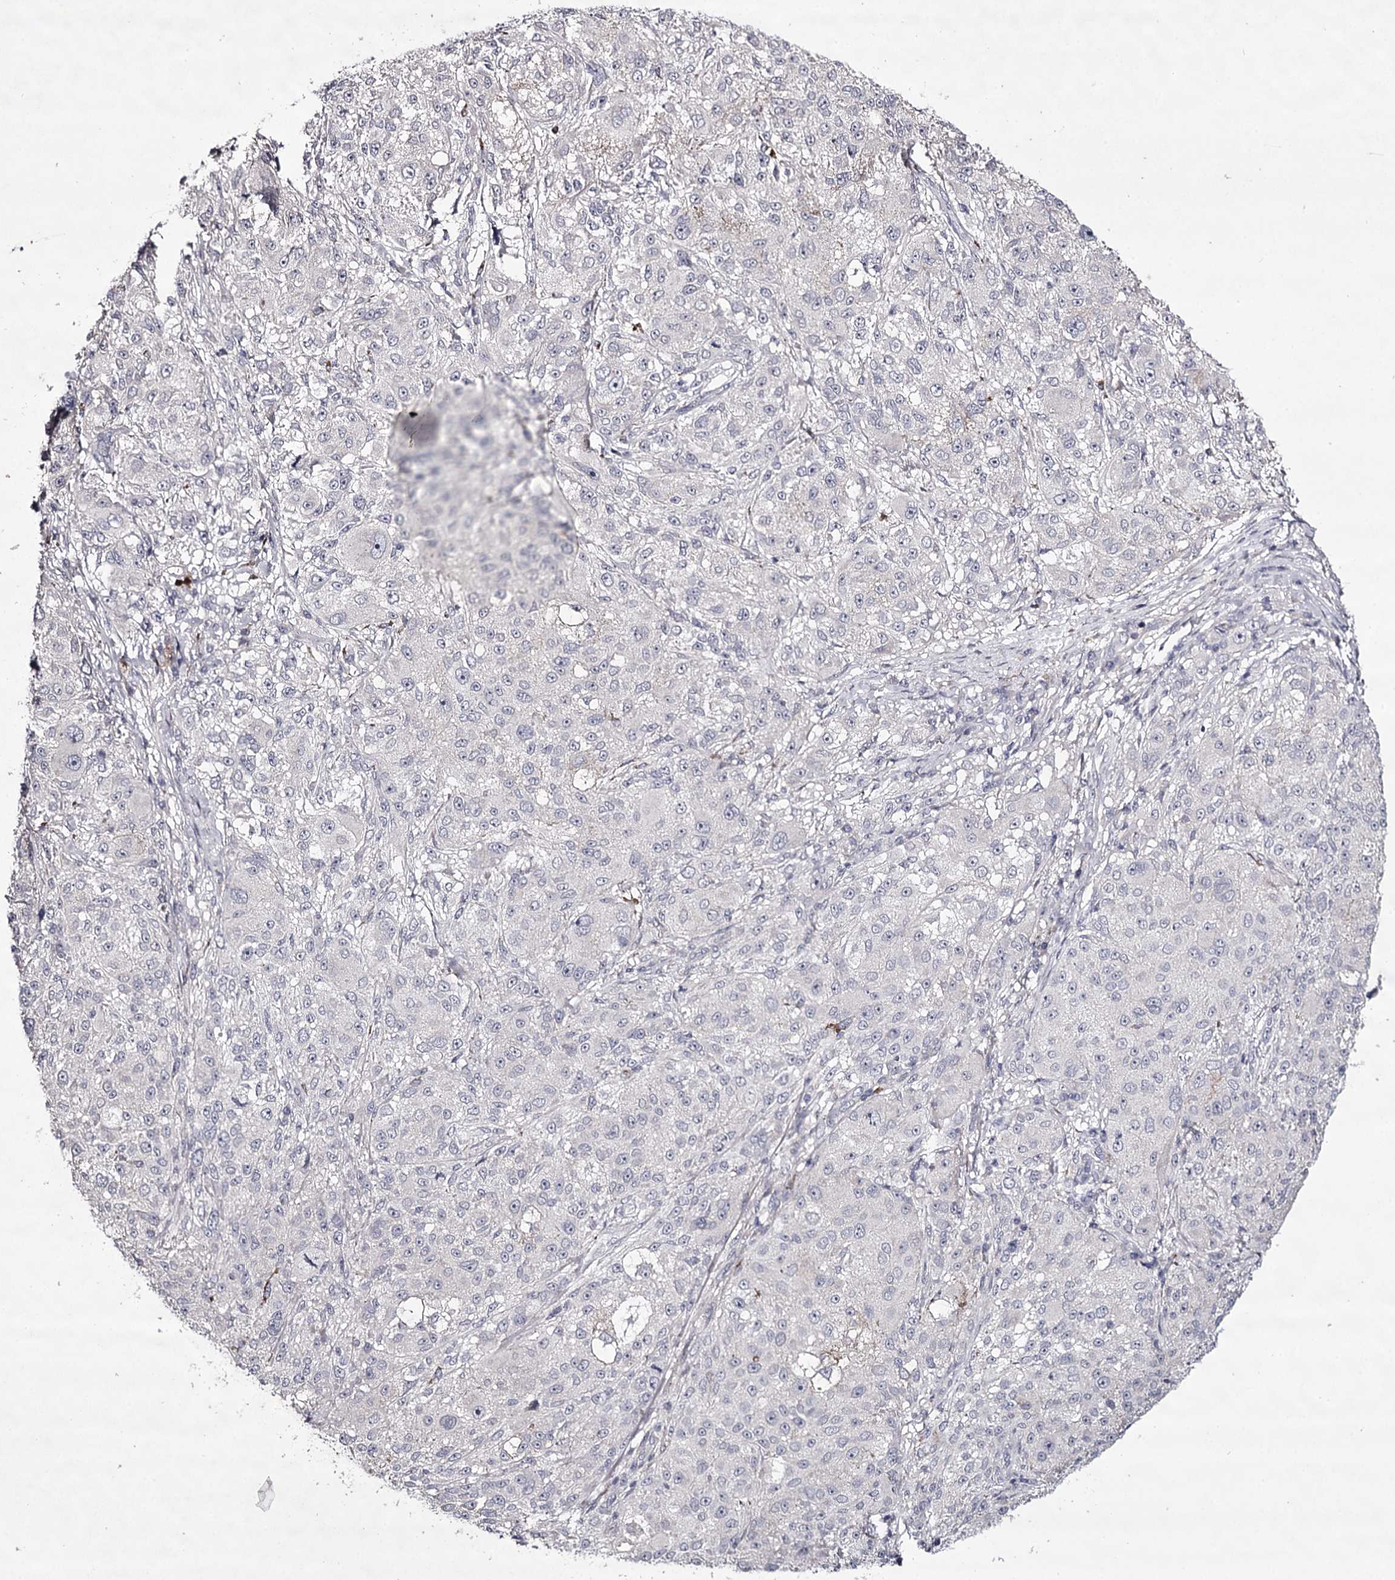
{"staining": {"intensity": "negative", "quantity": "none", "location": "none"}, "tissue": "melanoma", "cell_type": "Tumor cells", "image_type": "cancer", "snomed": [{"axis": "morphology", "description": "Necrosis, NOS"}, {"axis": "morphology", "description": "Malignant melanoma, NOS"}, {"axis": "topography", "description": "Skin"}], "caption": "High magnification brightfield microscopy of melanoma stained with DAB (brown) and counterstained with hematoxylin (blue): tumor cells show no significant positivity. The staining was performed using DAB to visualize the protein expression in brown, while the nuclei were stained in blue with hematoxylin (Magnification: 20x).", "gene": "PRM2", "patient": {"sex": "female", "age": 87}}